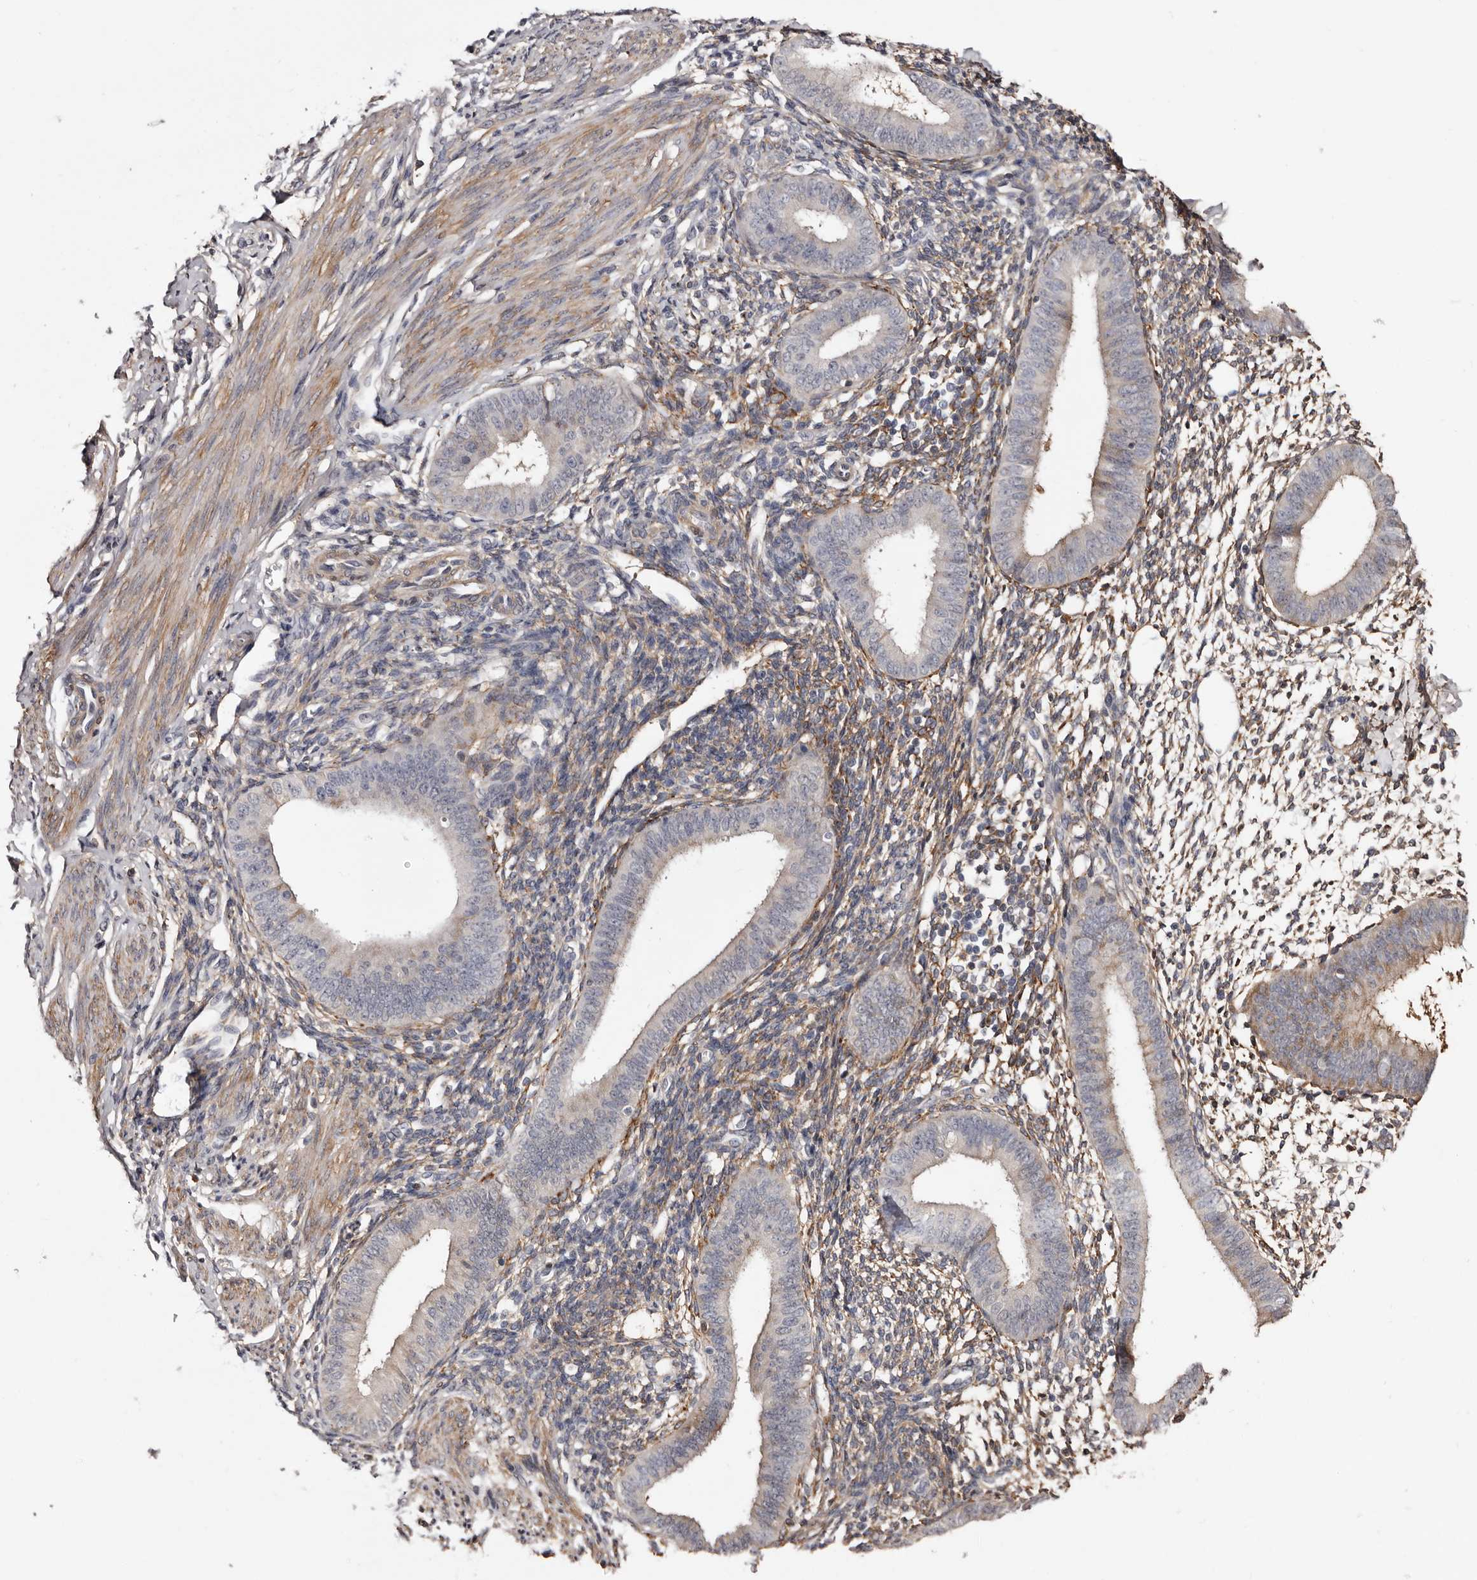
{"staining": {"intensity": "weak", "quantity": "25%-75%", "location": "cytoplasmic/membranous"}, "tissue": "endometrium", "cell_type": "Cells in endometrial stroma", "image_type": "normal", "snomed": [{"axis": "morphology", "description": "Normal tissue, NOS"}, {"axis": "topography", "description": "Uterus"}, {"axis": "topography", "description": "Endometrium"}], "caption": "Immunohistochemistry image of benign endometrium stained for a protein (brown), which reveals low levels of weak cytoplasmic/membranous expression in approximately 25%-75% of cells in endometrial stroma.", "gene": "CYP1B1", "patient": {"sex": "female", "age": 48}}